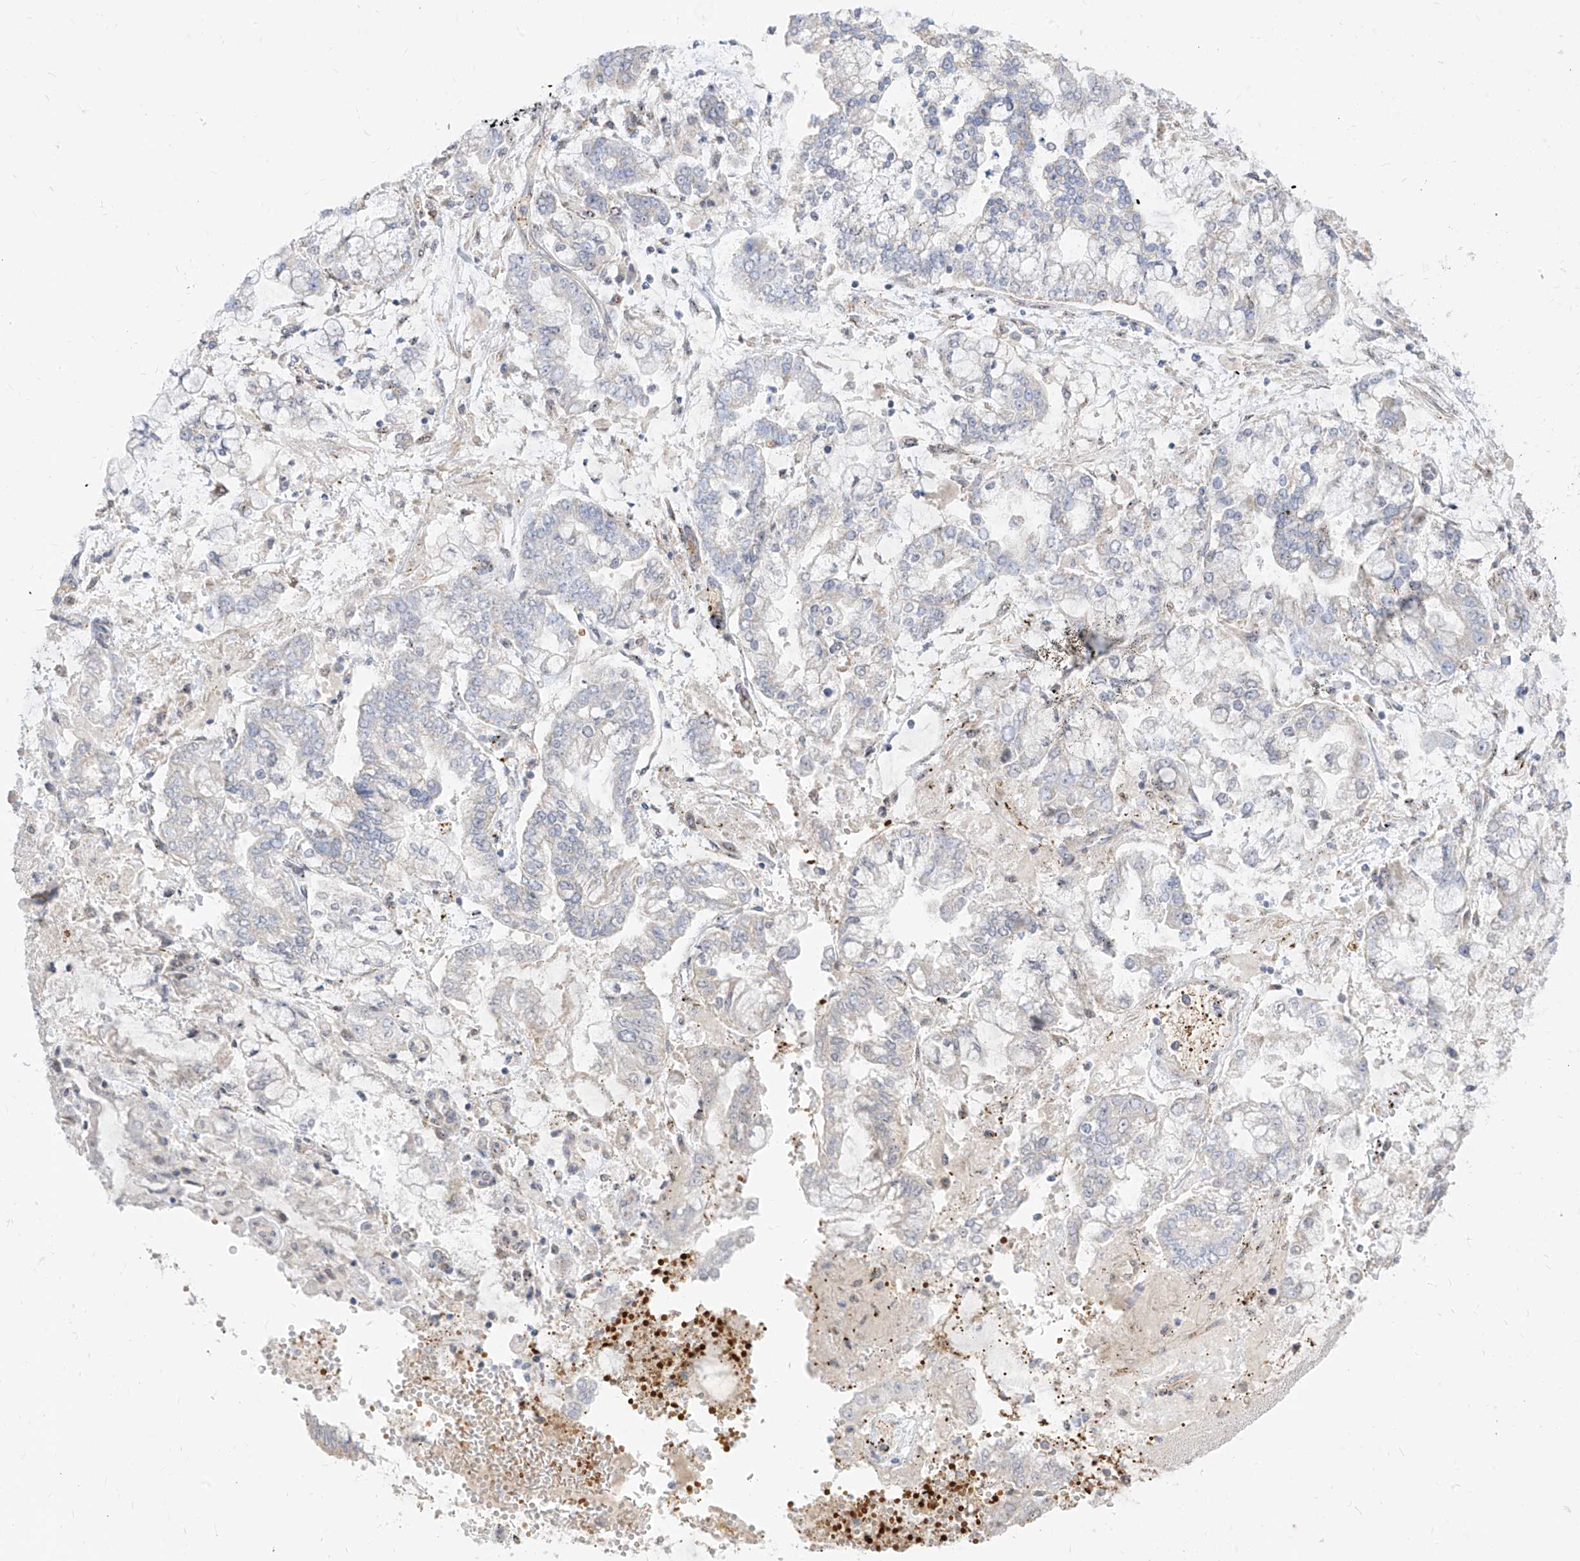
{"staining": {"intensity": "negative", "quantity": "none", "location": "none"}, "tissue": "stomach cancer", "cell_type": "Tumor cells", "image_type": "cancer", "snomed": [{"axis": "morphology", "description": "Normal tissue, NOS"}, {"axis": "morphology", "description": "Adenocarcinoma, NOS"}, {"axis": "topography", "description": "Stomach, upper"}, {"axis": "topography", "description": "Stomach"}], "caption": "A high-resolution photomicrograph shows IHC staining of adenocarcinoma (stomach), which shows no significant positivity in tumor cells. (Brightfield microscopy of DAB (3,3'-diaminobenzidine) immunohistochemistry (IHC) at high magnification).", "gene": "ARHGEF40", "patient": {"sex": "male", "age": 76}}